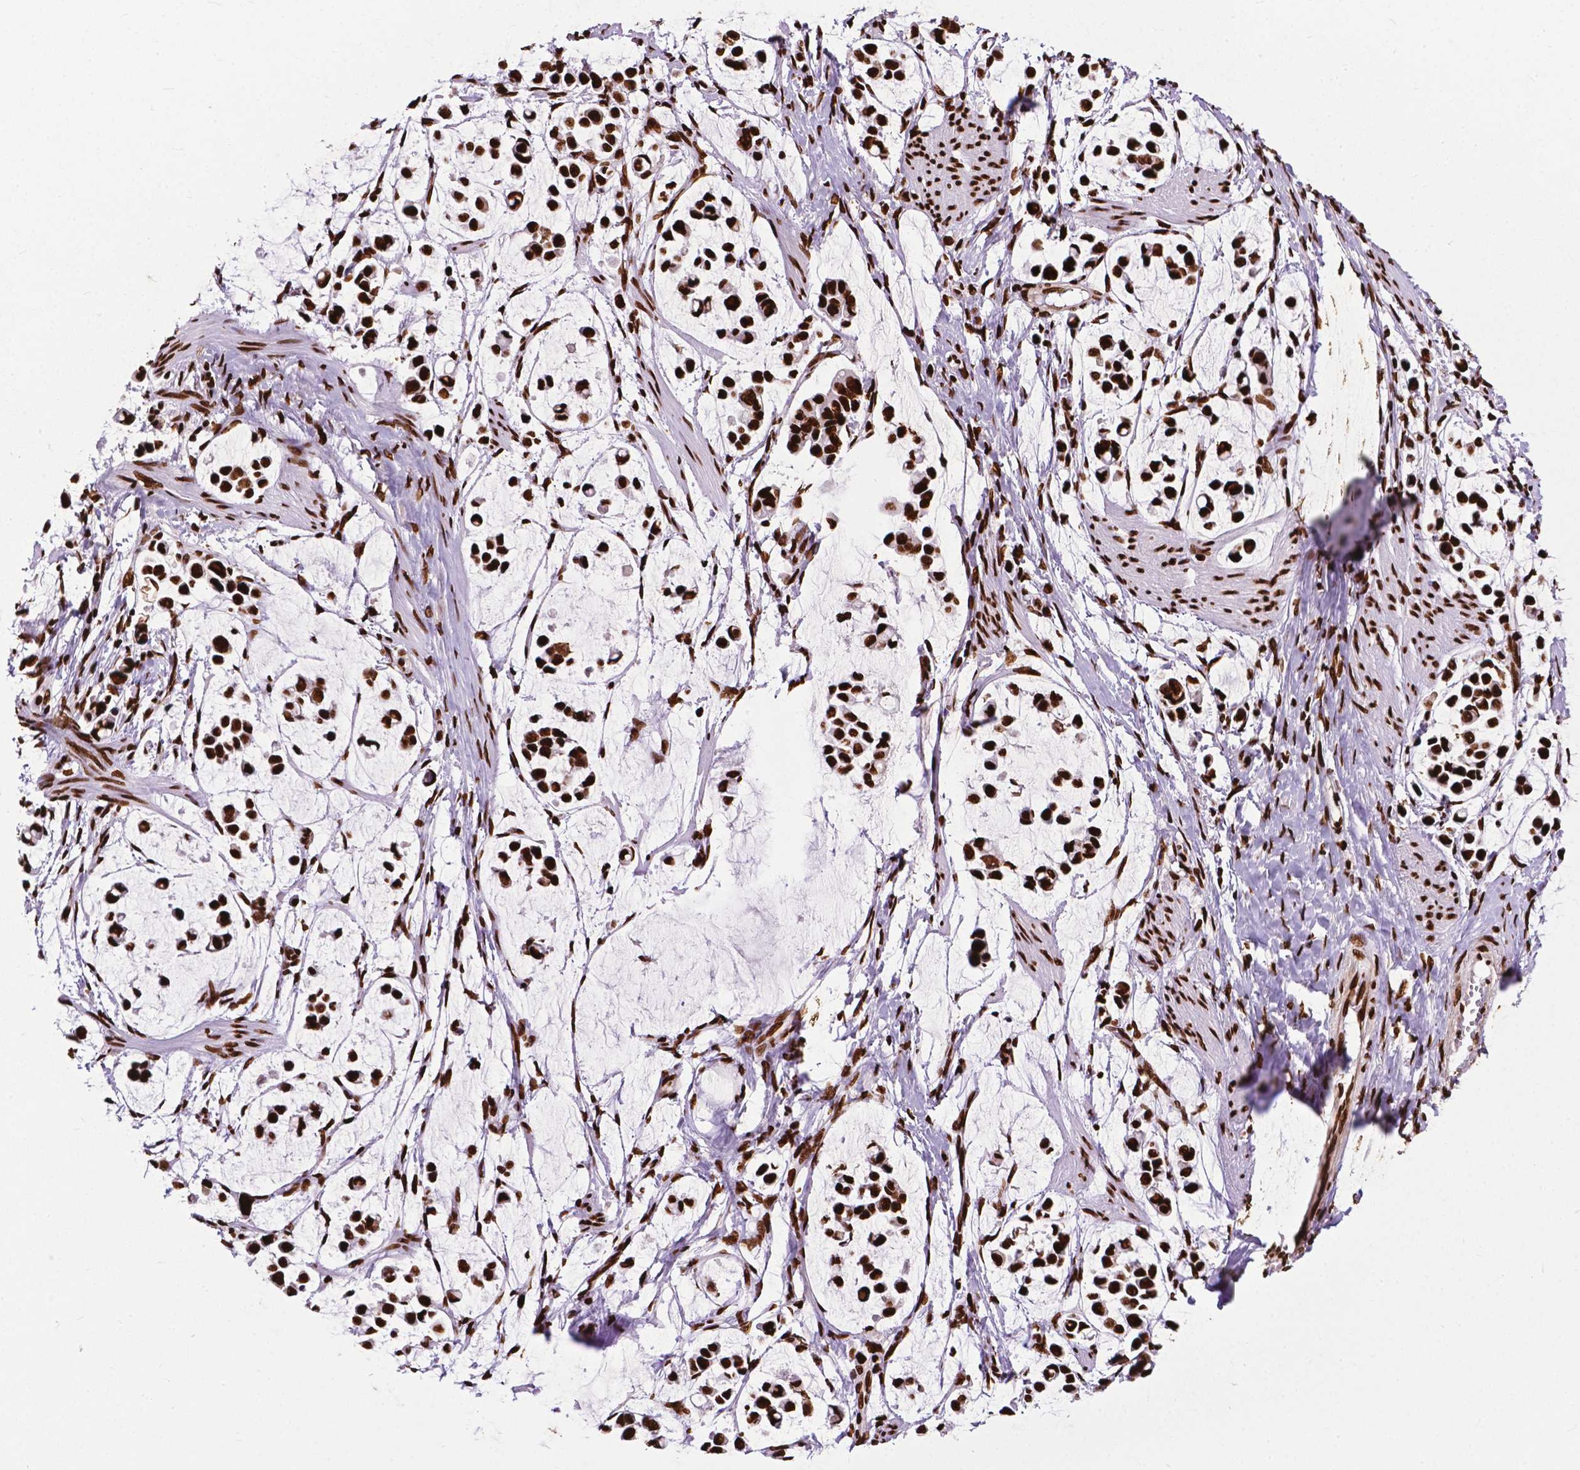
{"staining": {"intensity": "strong", "quantity": ">75%", "location": "nuclear"}, "tissue": "stomach cancer", "cell_type": "Tumor cells", "image_type": "cancer", "snomed": [{"axis": "morphology", "description": "Adenocarcinoma, NOS"}, {"axis": "topography", "description": "Stomach"}], "caption": "Strong nuclear protein expression is seen in about >75% of tumor cells in adenocarcinoma (stomach).", "gene": "SMIM5", "patient": {"sex": "male", "age": 82}}